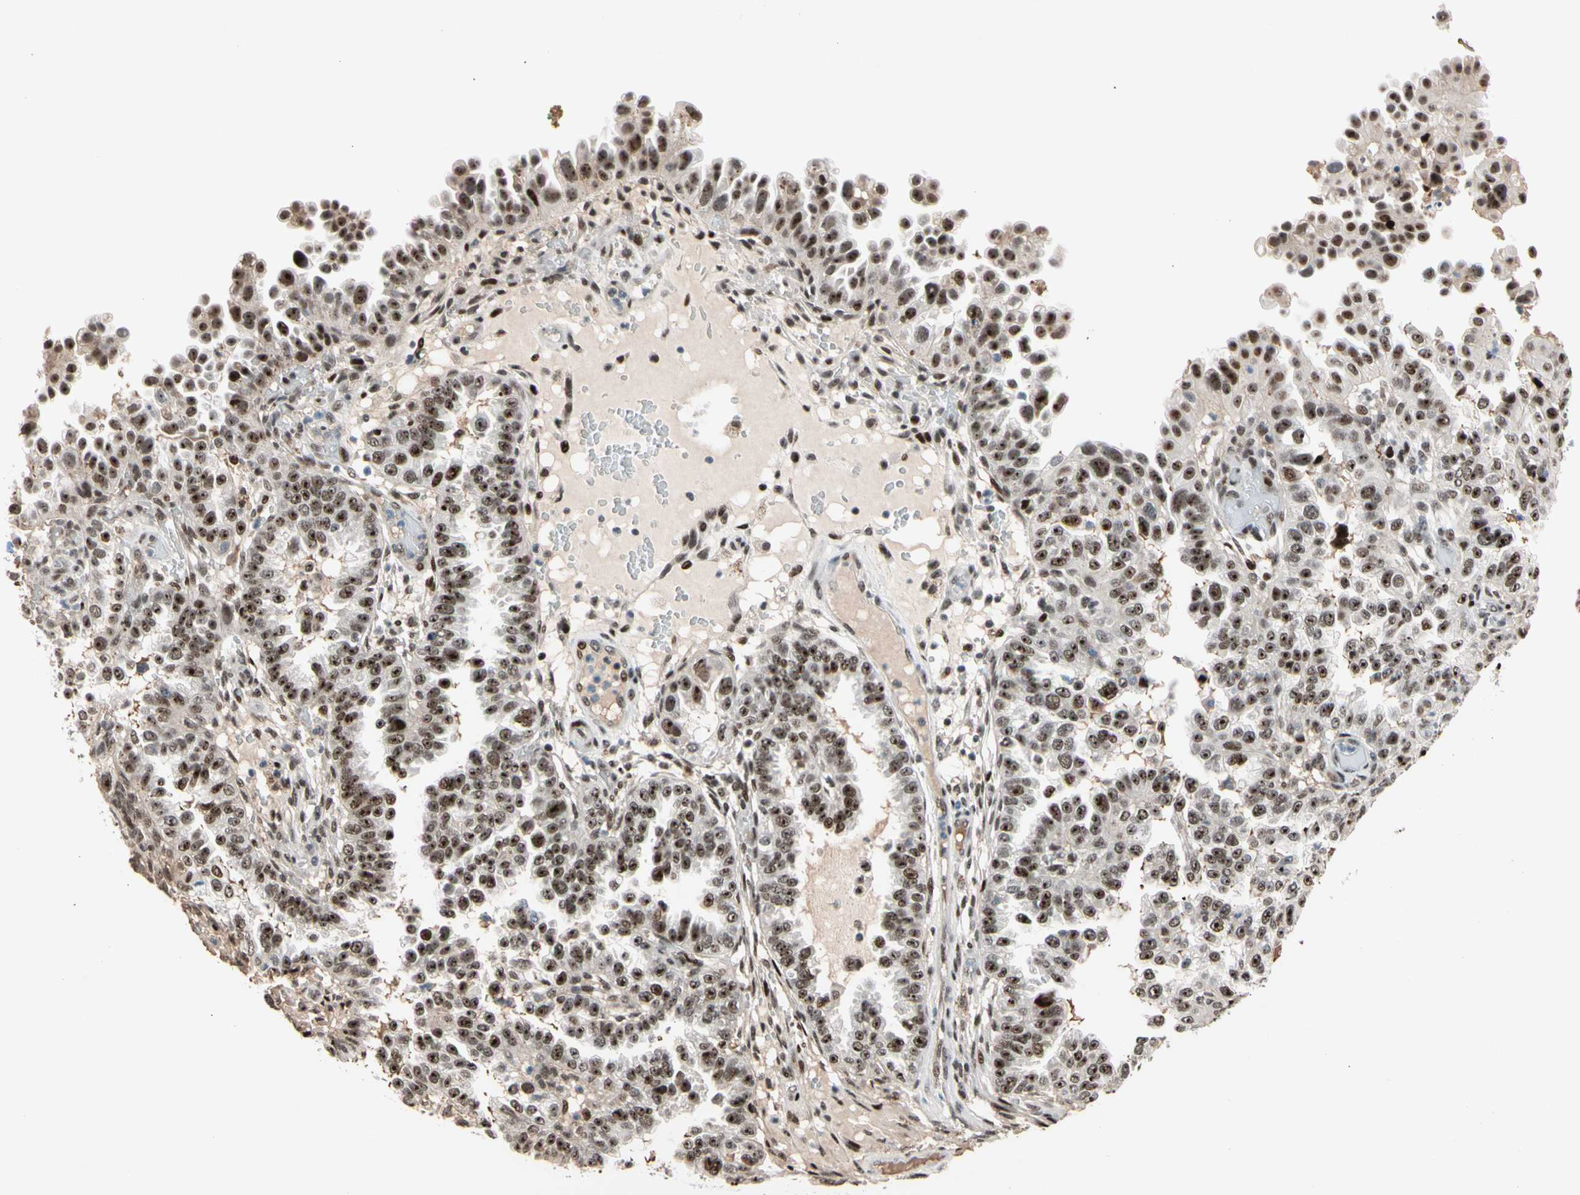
{"staining": {"intensity": "strong", "quantity": ">75%", "location": "nuclear"}, "tissue": "endometrial cancer", "cell_type": "Tumor cells", "image_type": "cancer", "snomed": [{"axis": "morphology", "description": "Adenocarcinoma, NOS"}, {"axis": "topography", "description": "Endometrium"}], "caption": "Human endometrial cancer (adenocarcinoma) stained for a protein (brown) demonstrates strong nuclear positive staining in approximately >75% of tumor cells.", "gene": "FOXO3", "patient": {"sex": "female", "age": 85}}